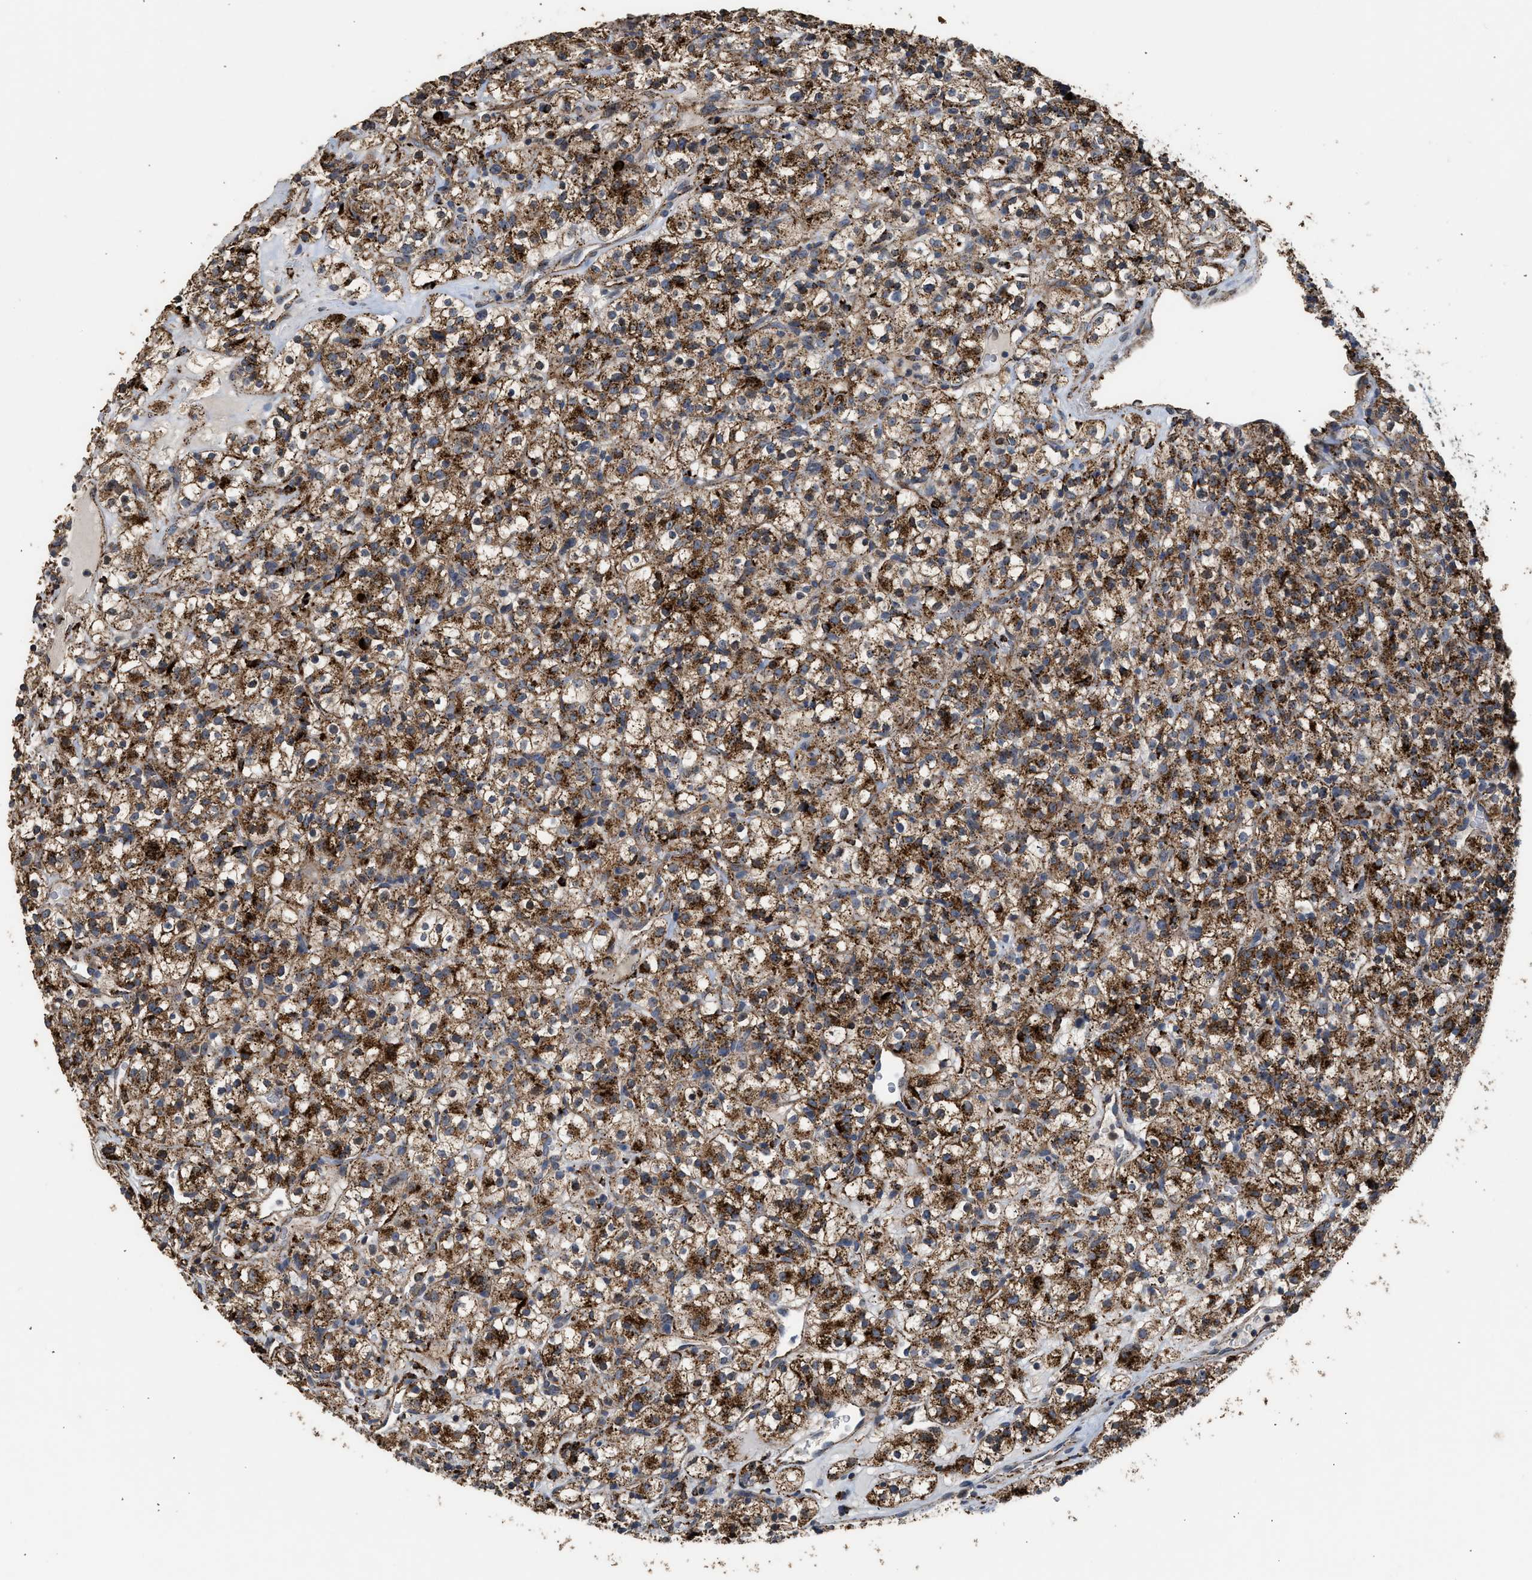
{"staining": {"intensity": "moderate", "quantity": ">75%", "location": "cytoplasmic/membranous"}, "tissue": "renal cancer", "cell_type": "Tumor cells", "image_type": "cancer", "snomed": [{"axis": "morphology", "description": "Normal tissue, NOS"}, {"axis": "morphology", "description": "Adenocarcinoma, NOS"}, {"axis": "topography", "description": "Kidney"}], "caption": "Renal adenocarcinoma stained with a brown dye demonstrates moderate cytoplasmic/membranous positive staining in approximately >75% of tumor cells.", "gene": "CTSV", "patient": {"sex": "female", "age": 72}}